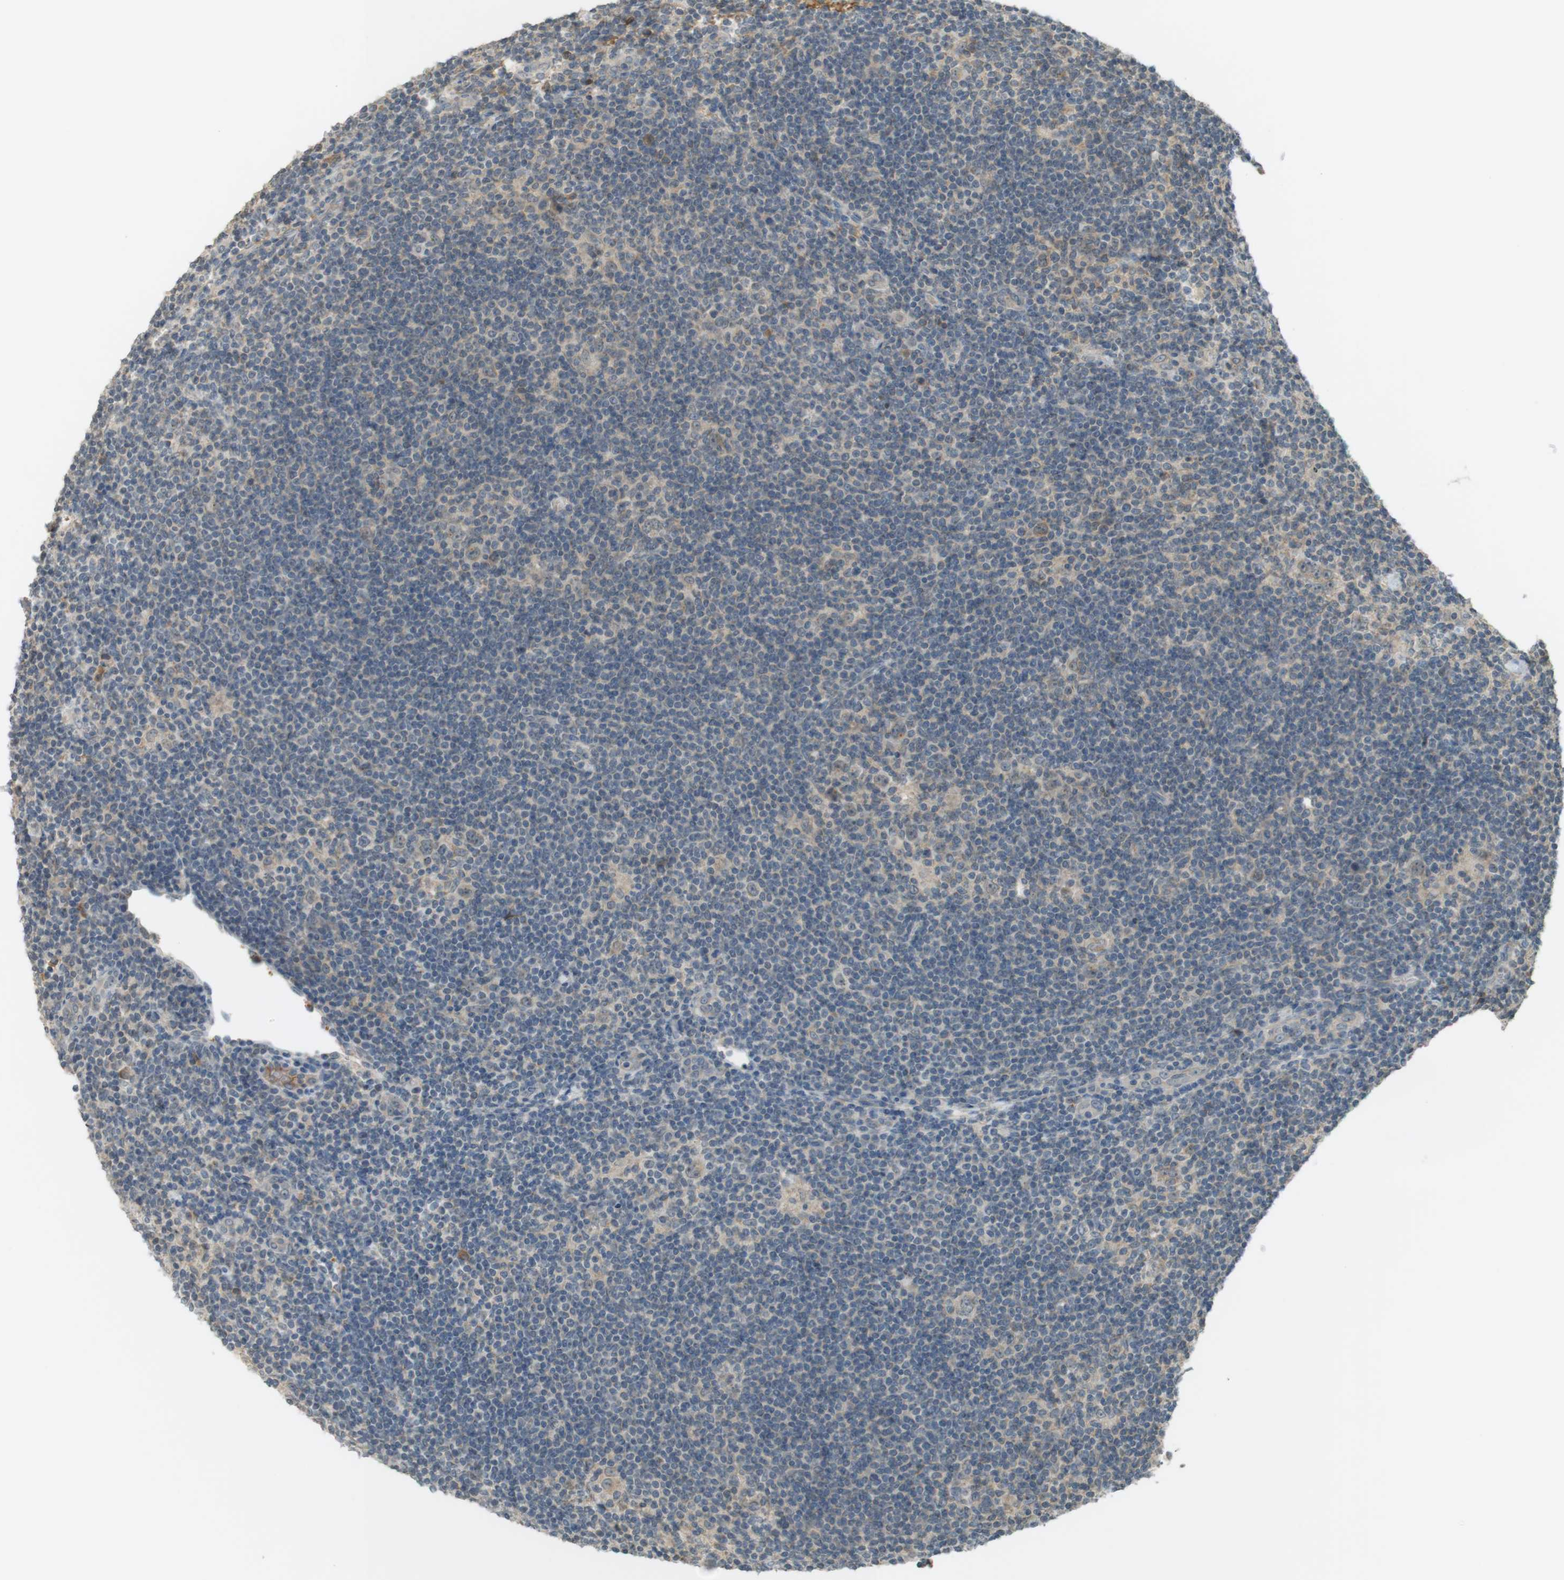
{"staining": {"intensity": "weak", "quantity": "<25%", "location": "cytoplasmic/membranous"}, "tissue": "lymphoma", "cell_type": "Tumor cells", "image_type": "cancer", "snomed": [{"axis": "morphology", "description": "Hodgkin's disease, NOS"}, {"axis": "topography", "description": "Lymph node"}], "caption": "Immunohistochemistry (IHC) of lymphoma shows no positivity in tumor cells.", "gene": "SRR", "patient": {"sex": "female", "age": 57}}